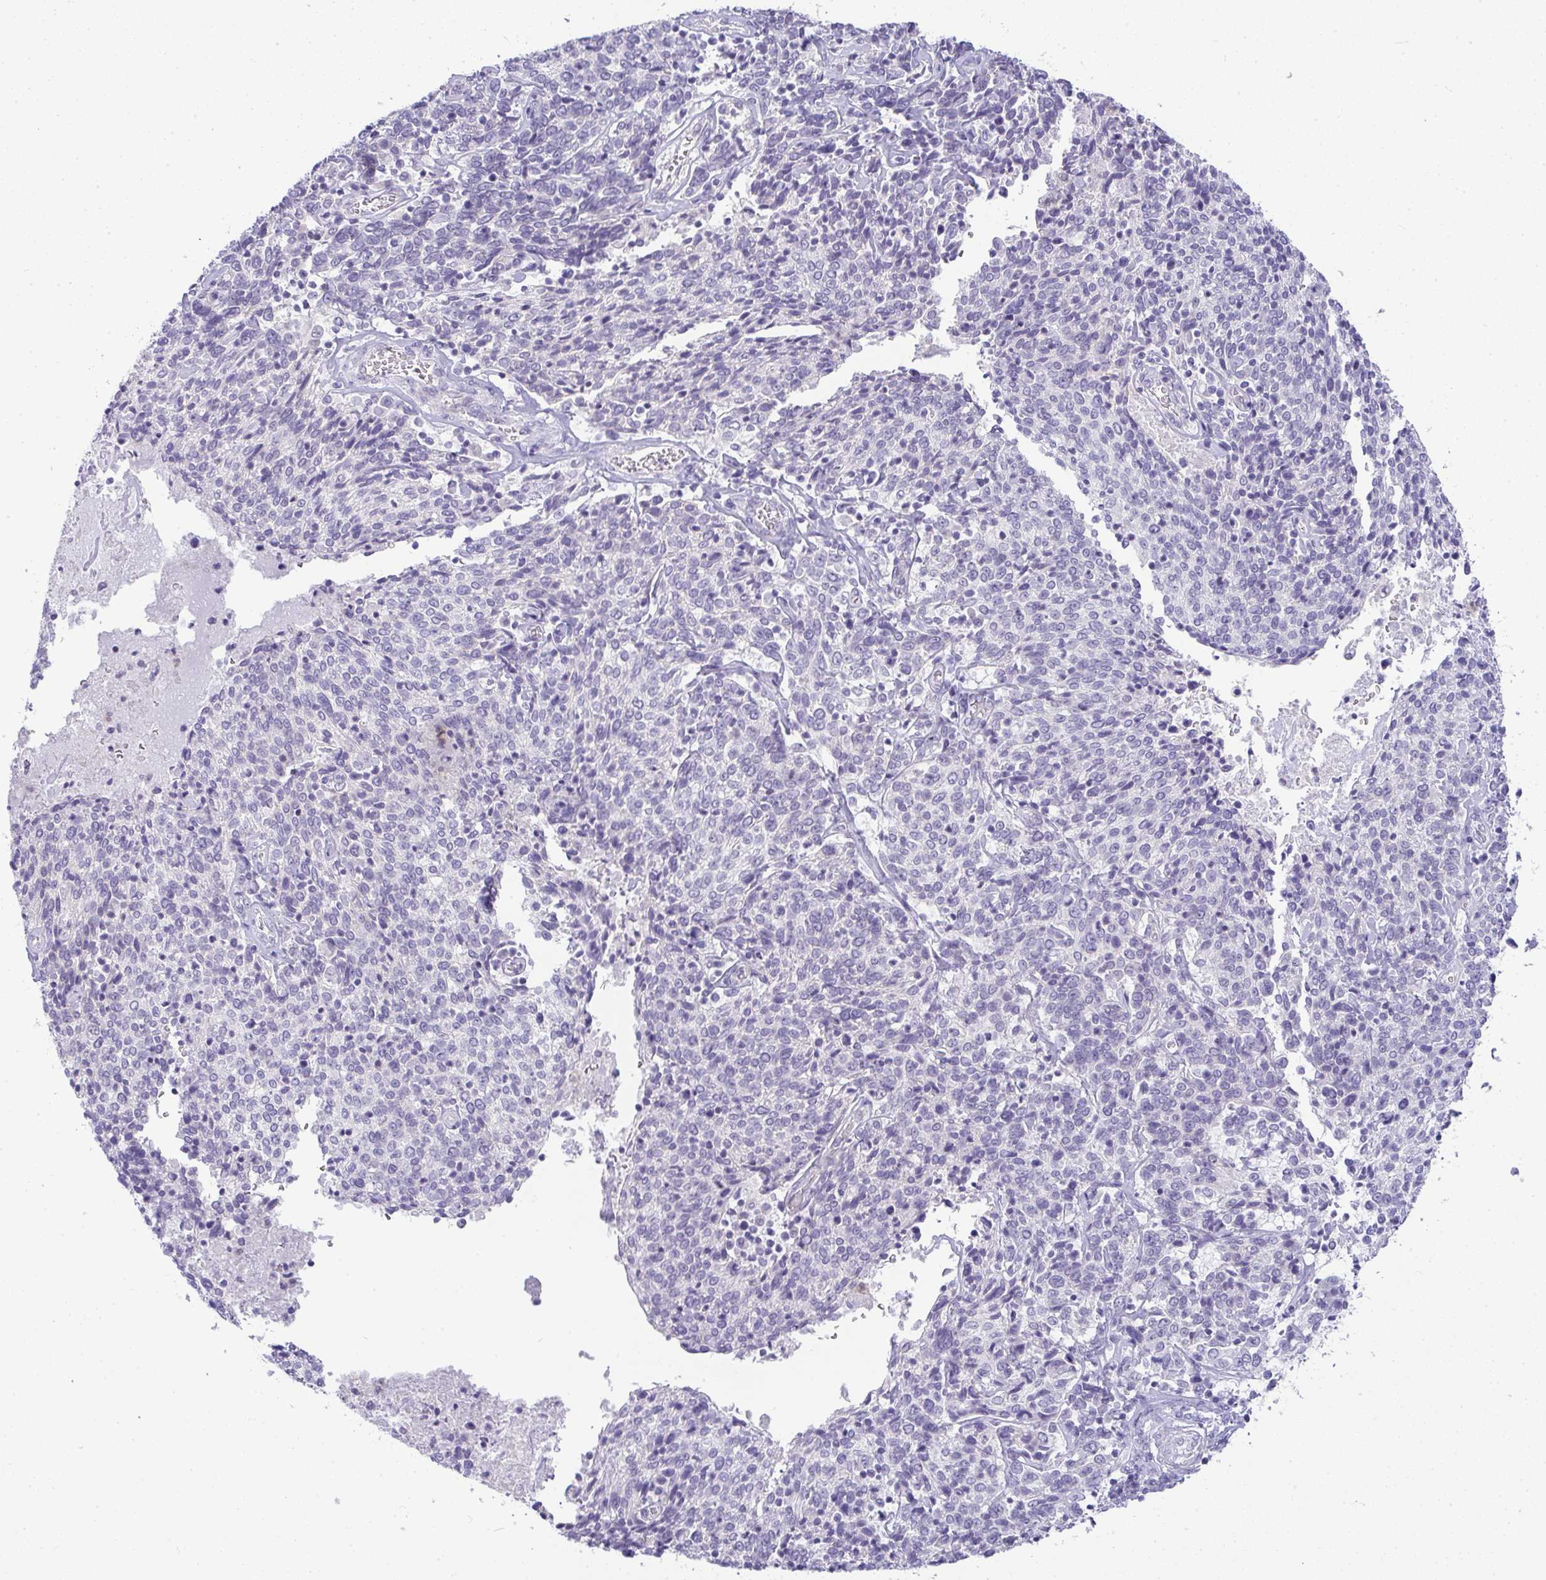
{"staining": {"intensity": "negative", "quantity": "none", "location": "none"}, "tissue": "cervical cancer", "cell_type": "Tumor cells", "image_type": "cancer", "snomed": [{"axis": "morphology", "description": "Squamous cell carcinoma, NOS"}, {"axis": "topography", "description": "Cervix"}], "caption": "Immunohistochemistry (IHC) photomicrograph of neoplastic tissue: human cervical cancer (squamous cell carcinoma) stained with DAB (3,3'-diaminobenzidine) shows no significant protein positivity in tumor cells.", "gene": "LIPE", "patient": {"sex": "female", "age": 46}}